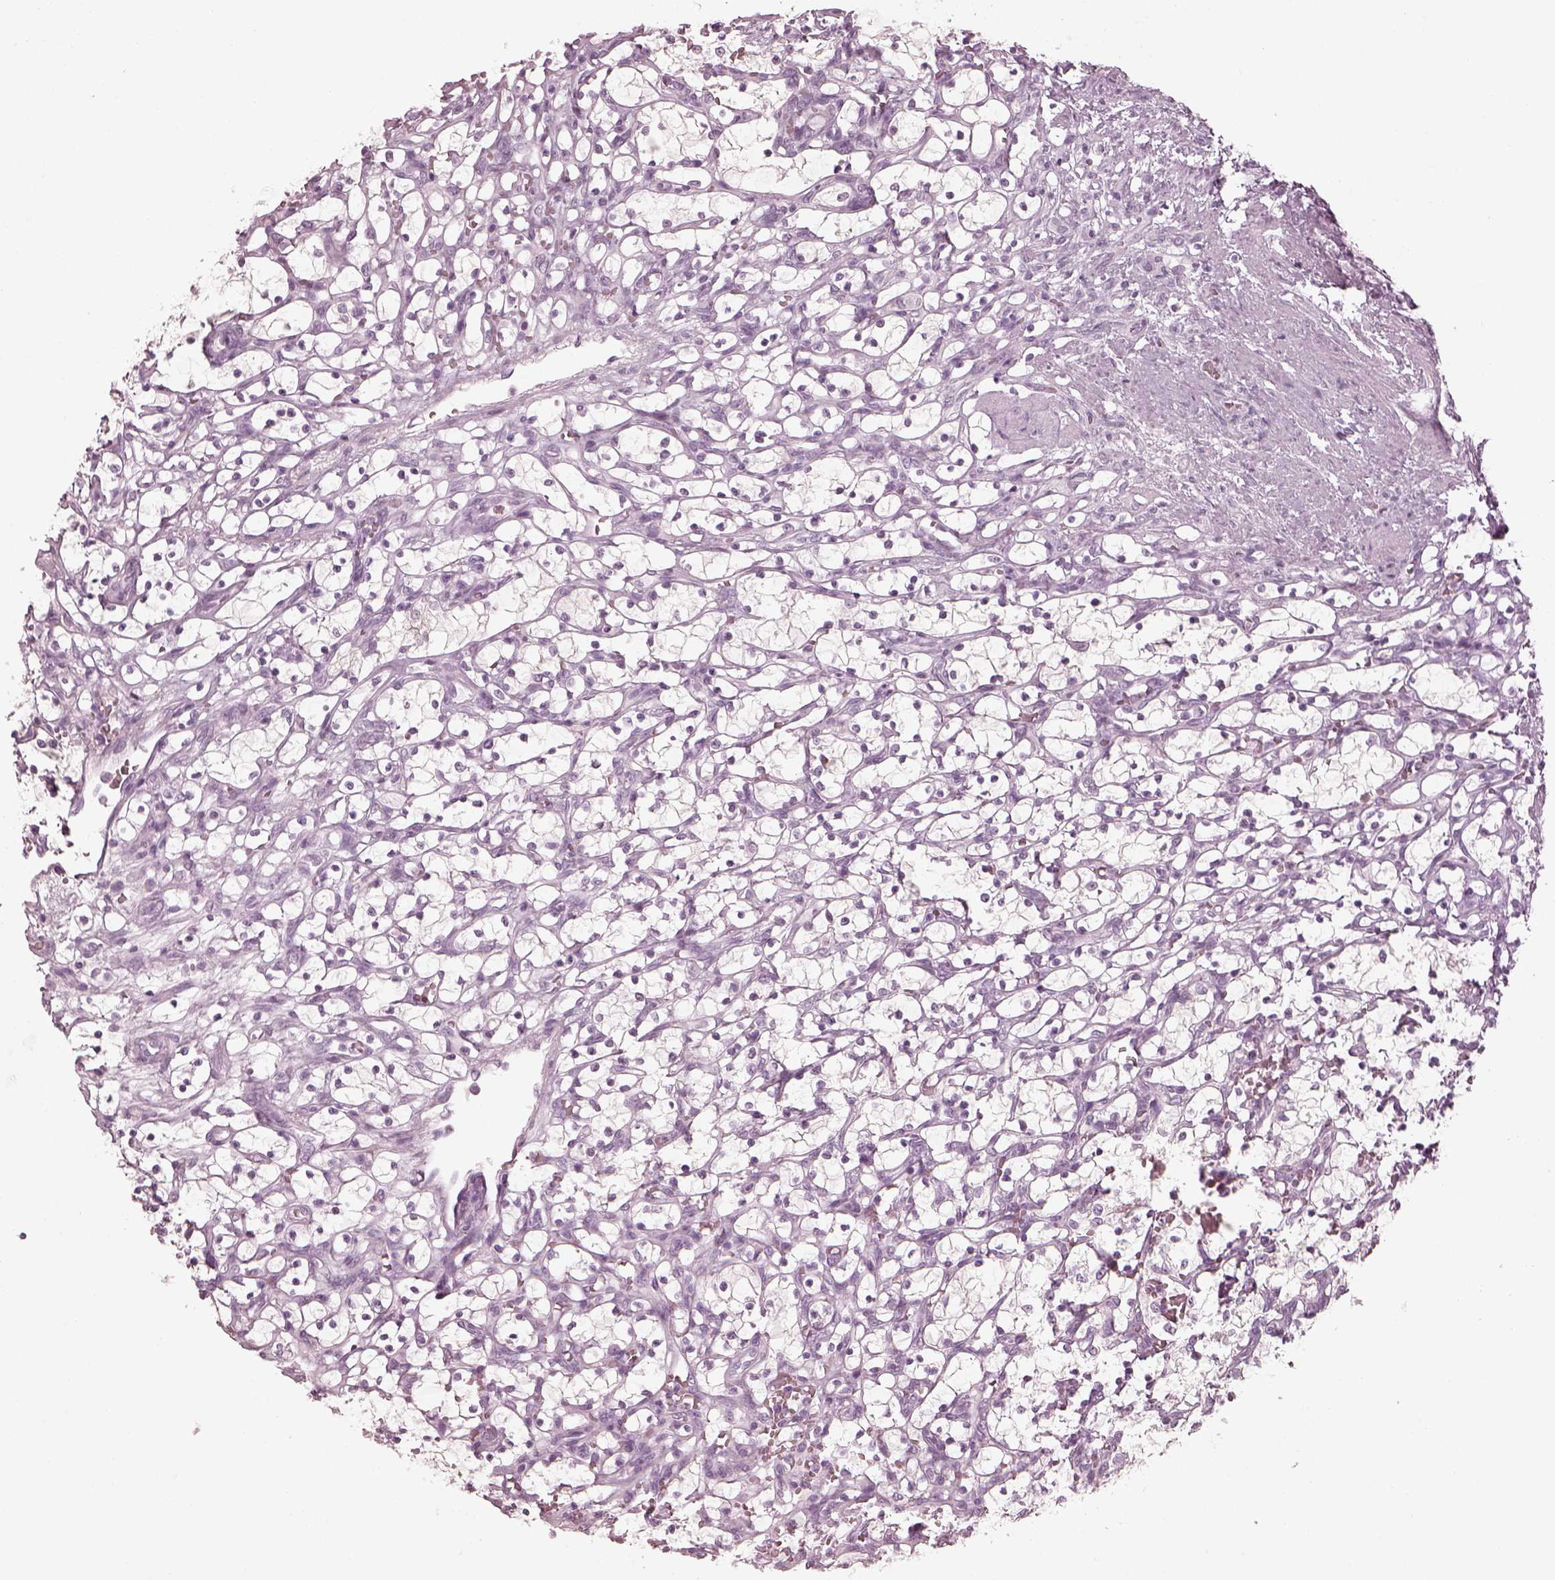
{"staining": {"intensity": "negative", "quantity": "none", "location": "none"}, "tissue": "renal cancer", "cell_type": "Tumor cells", "image_type": "cancer", "snomed": [{"axis": "morphology", "description": "Adenocarcinoma, NOS"}, {"axis": "topography", "description": "Kidney"}], "caption": "High power microscopy micrograph of an IHC image of renal cancer (adenocarcinoma), revealing no significant positivity in tumor cells. Brightfield microscopy of immunohistochemistry (IHC) stained with DAB (3,3'-diaminobenzidine) (brown) and hematoxylin (blue), captured at high magnification.", "gene": "C2orf81", "patient": {"sex": "female", "age": 69}}